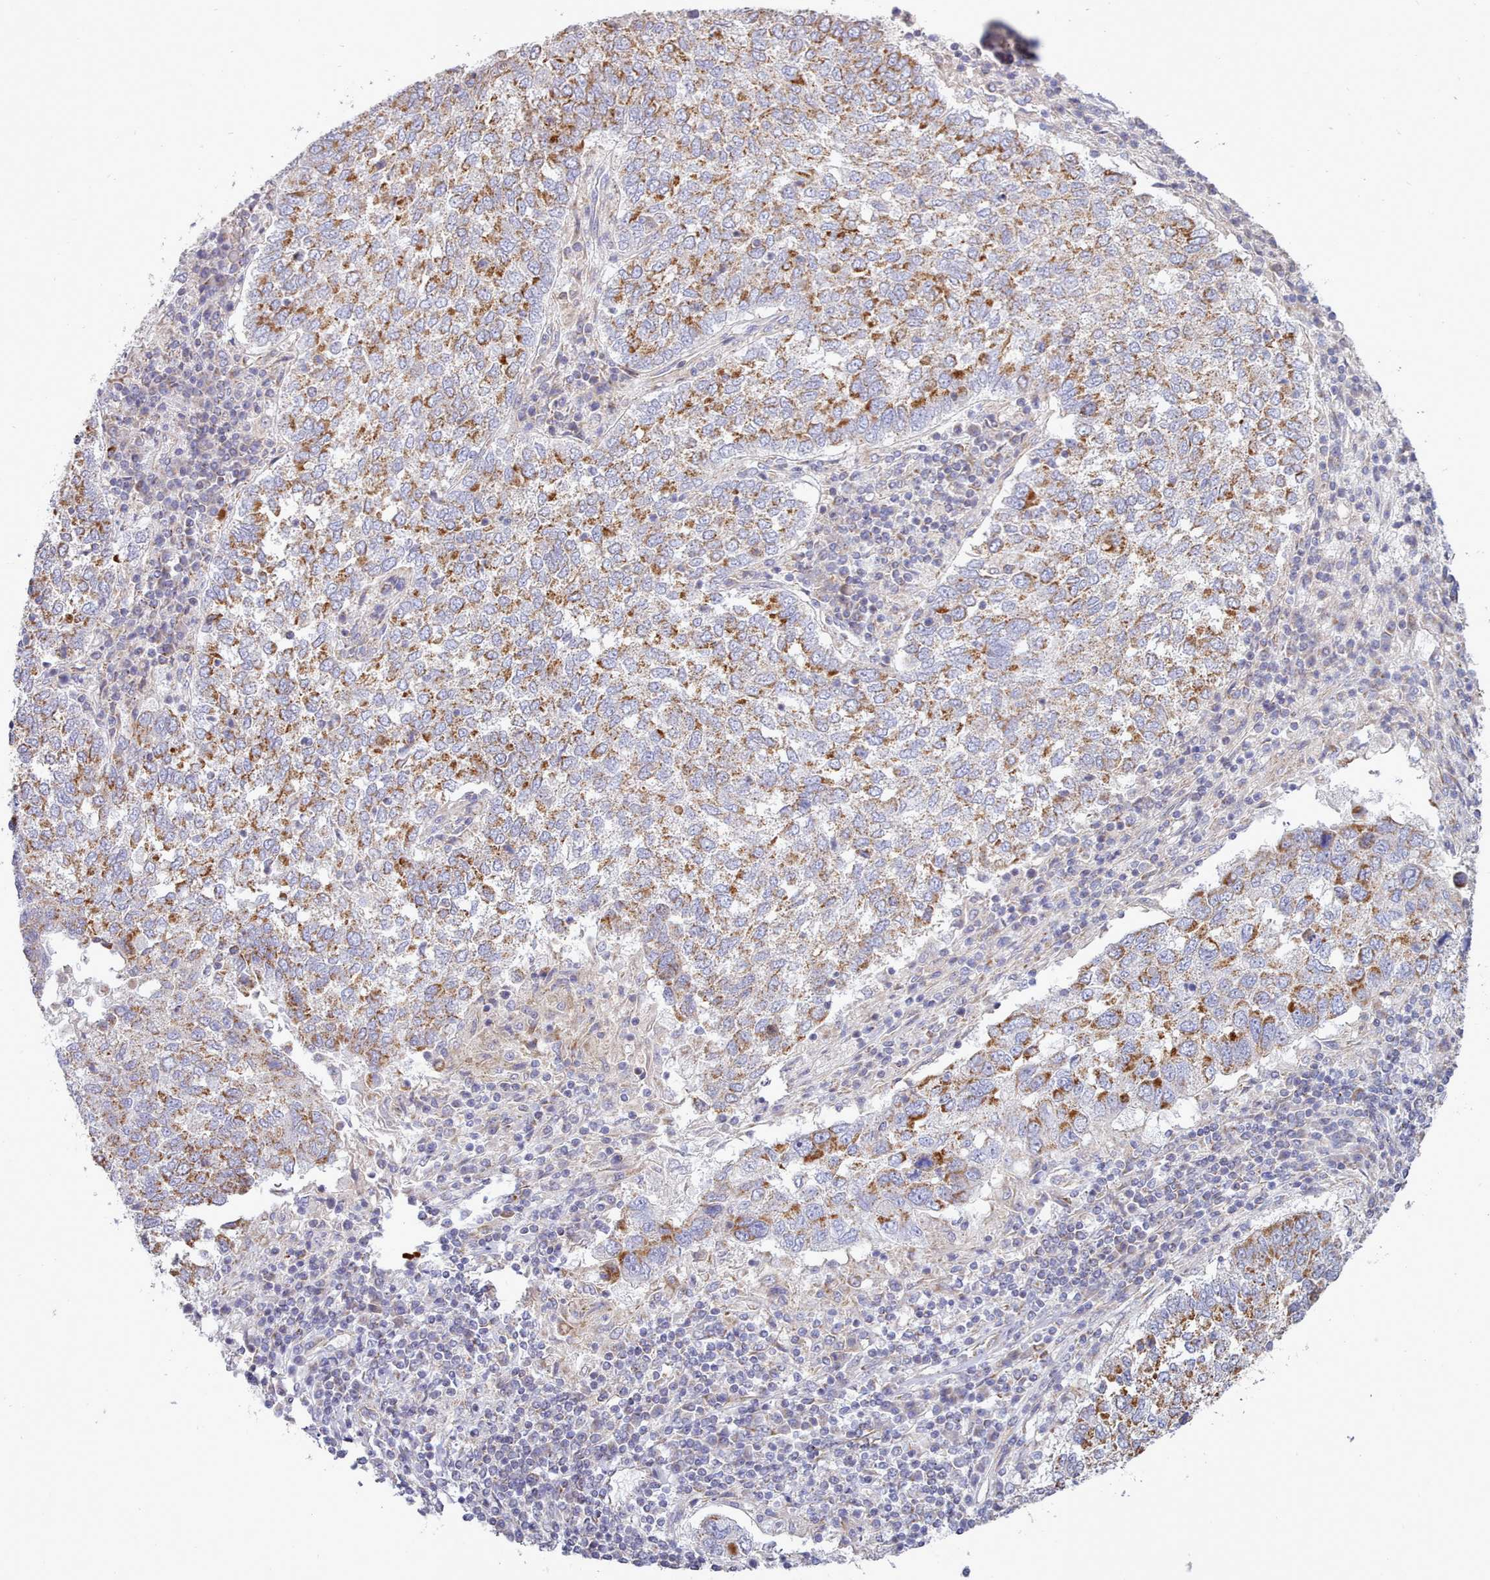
{"staining": {"intensity": "strong", "quantity": ">75%", "location": "cytoplasmic/membranous"}, "tissue": "lung cancer", "cell_type": "Tumor cells", "image_type": "cancer", "snomed": [{"axis": "morphology", "description": "Squamous cell carcinoma, NOS"}, {"axis": "topography", "description": "Lung"}], "caption": "Tumor cells exhibit high levels of strong cytoplasmic/membranous positivity in about >75% of cells in human lung cancer.", "gene": "MRPL21", "patient": {"sex": "male", "age": 73}}